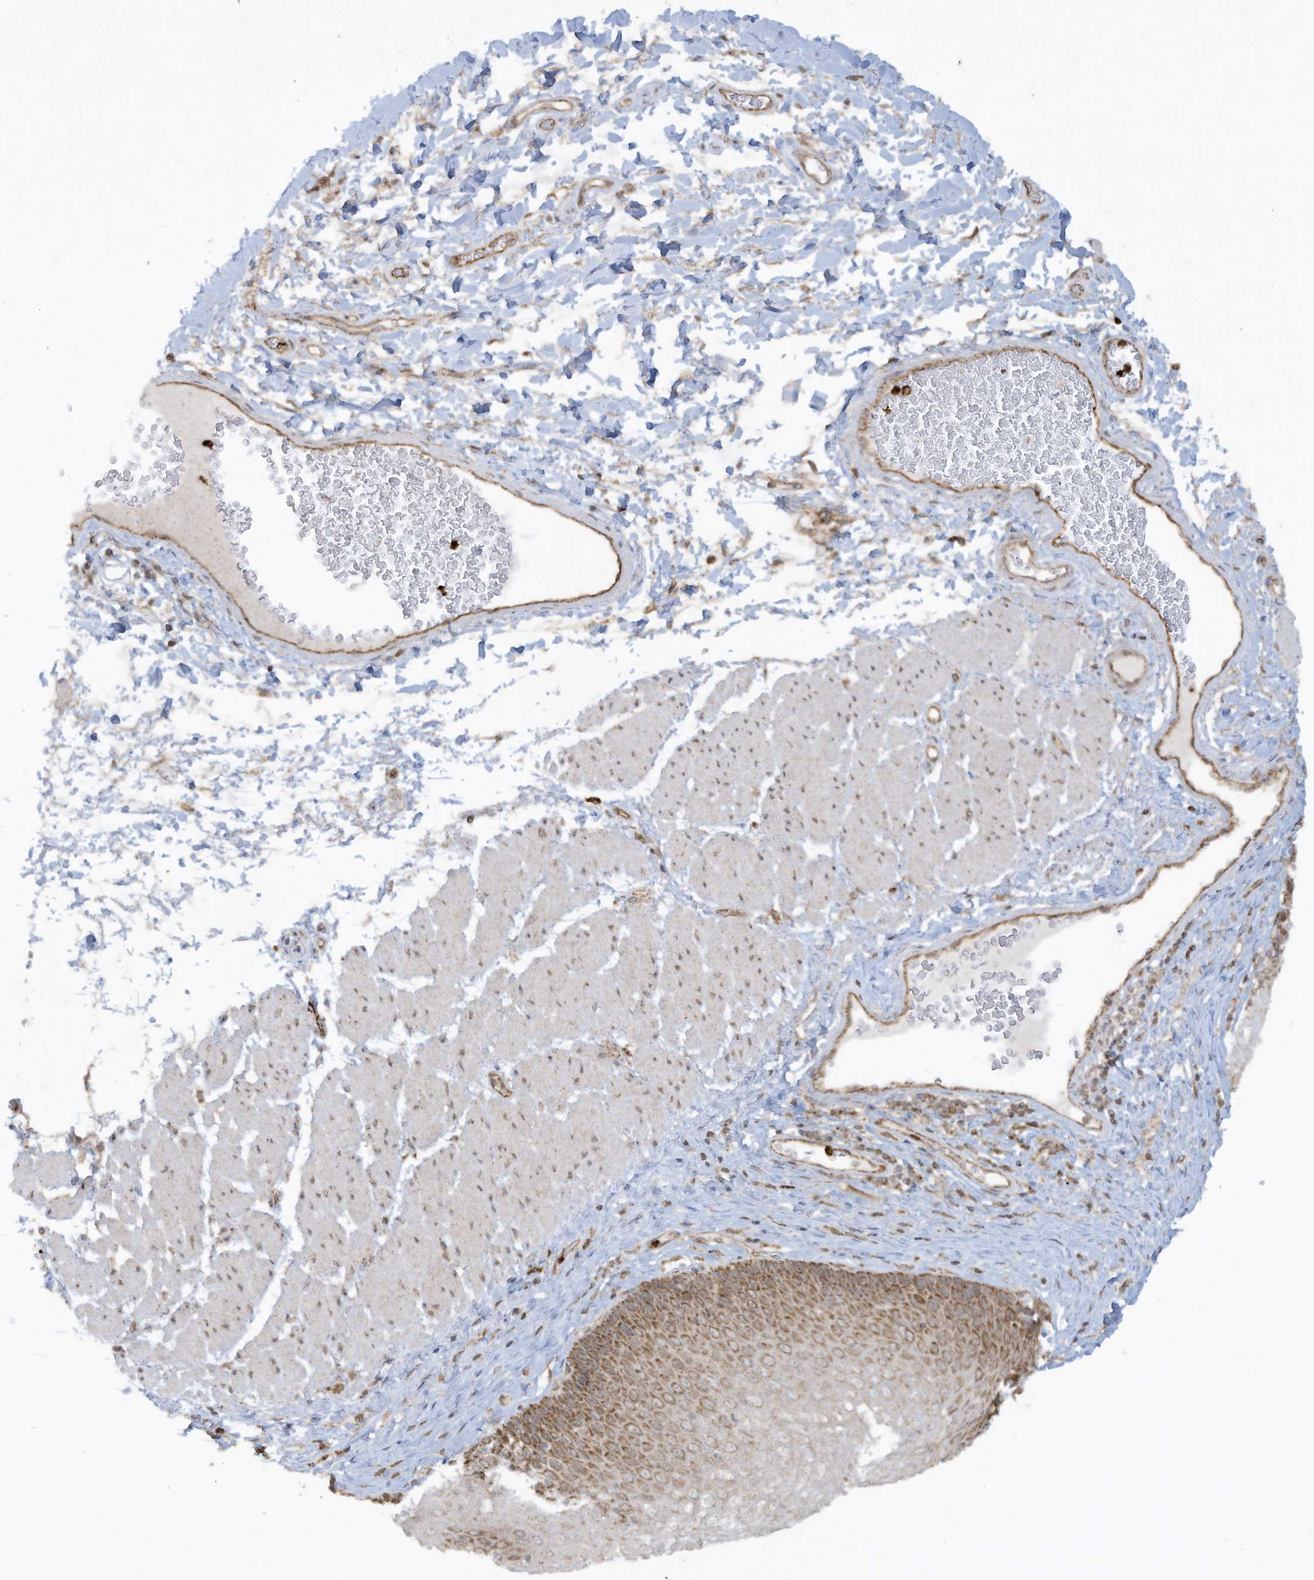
{"staining": {"intensity": "moderate", "quantity": "25%-75%", "location": "cytoplasmic/membranous"}, "tissue": "esophagus", "cell_type": "Squamous epithelial cells", "image_type": "normal", "snomed": [{"axis": "morphology", "description": "Normal tissue, NOS"}, {"axis": "topography", "description": "Esophagus"}], "caption": "Esophagus stained for a protein displays moderate cytoplasmic/membranous positivity in squamous epithelial cells. (DAB = brown stain, brightfield microscopy at high magnification).", "gene": "CHRNA4", "patient": {"sex": "female", "age": 66}}